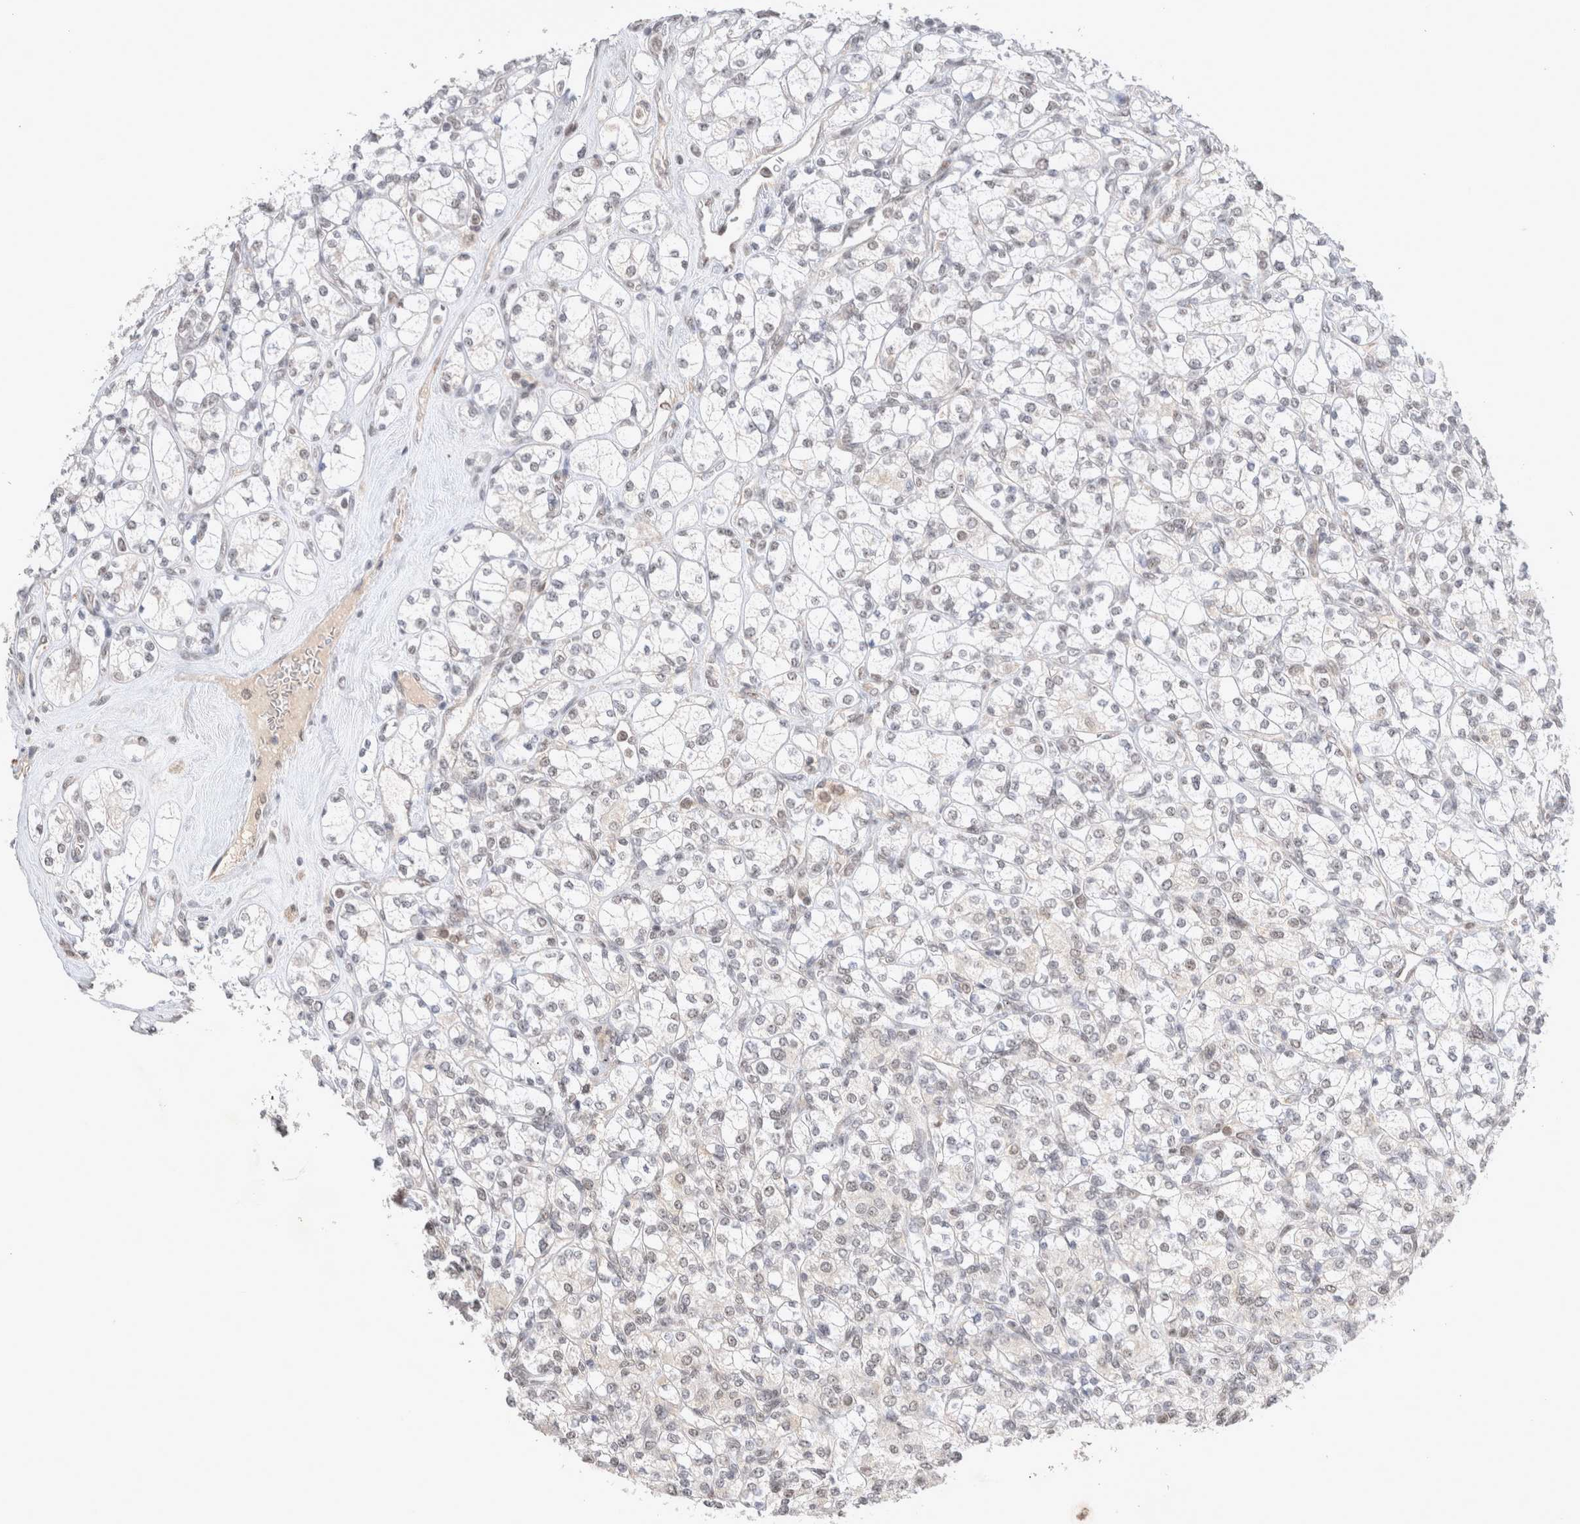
{"staining": {"intensity": "weak", "quantity": "<25%", "location": "nuclear"}, "tissue": "renal cancer", "cell_type": "Tumor cells", "image_type": "cancer", "snomed": [{"axis": "morphology", "description": "Adenocarcinoma, NOS"}, {"axis": "topography", "description": "Kidney"}], "caption": "IHC of adenocarcinoma (renal) demonstrates no staining in tumor cells. (Stains: DAB (3,3'-diaminobenzidine) IHC with hematoxylin counter stain, Microscopy: brightfield microscopy at high magnification).", "gene": "MRPL37", "patient": {"sex": "male", "age": 77}}